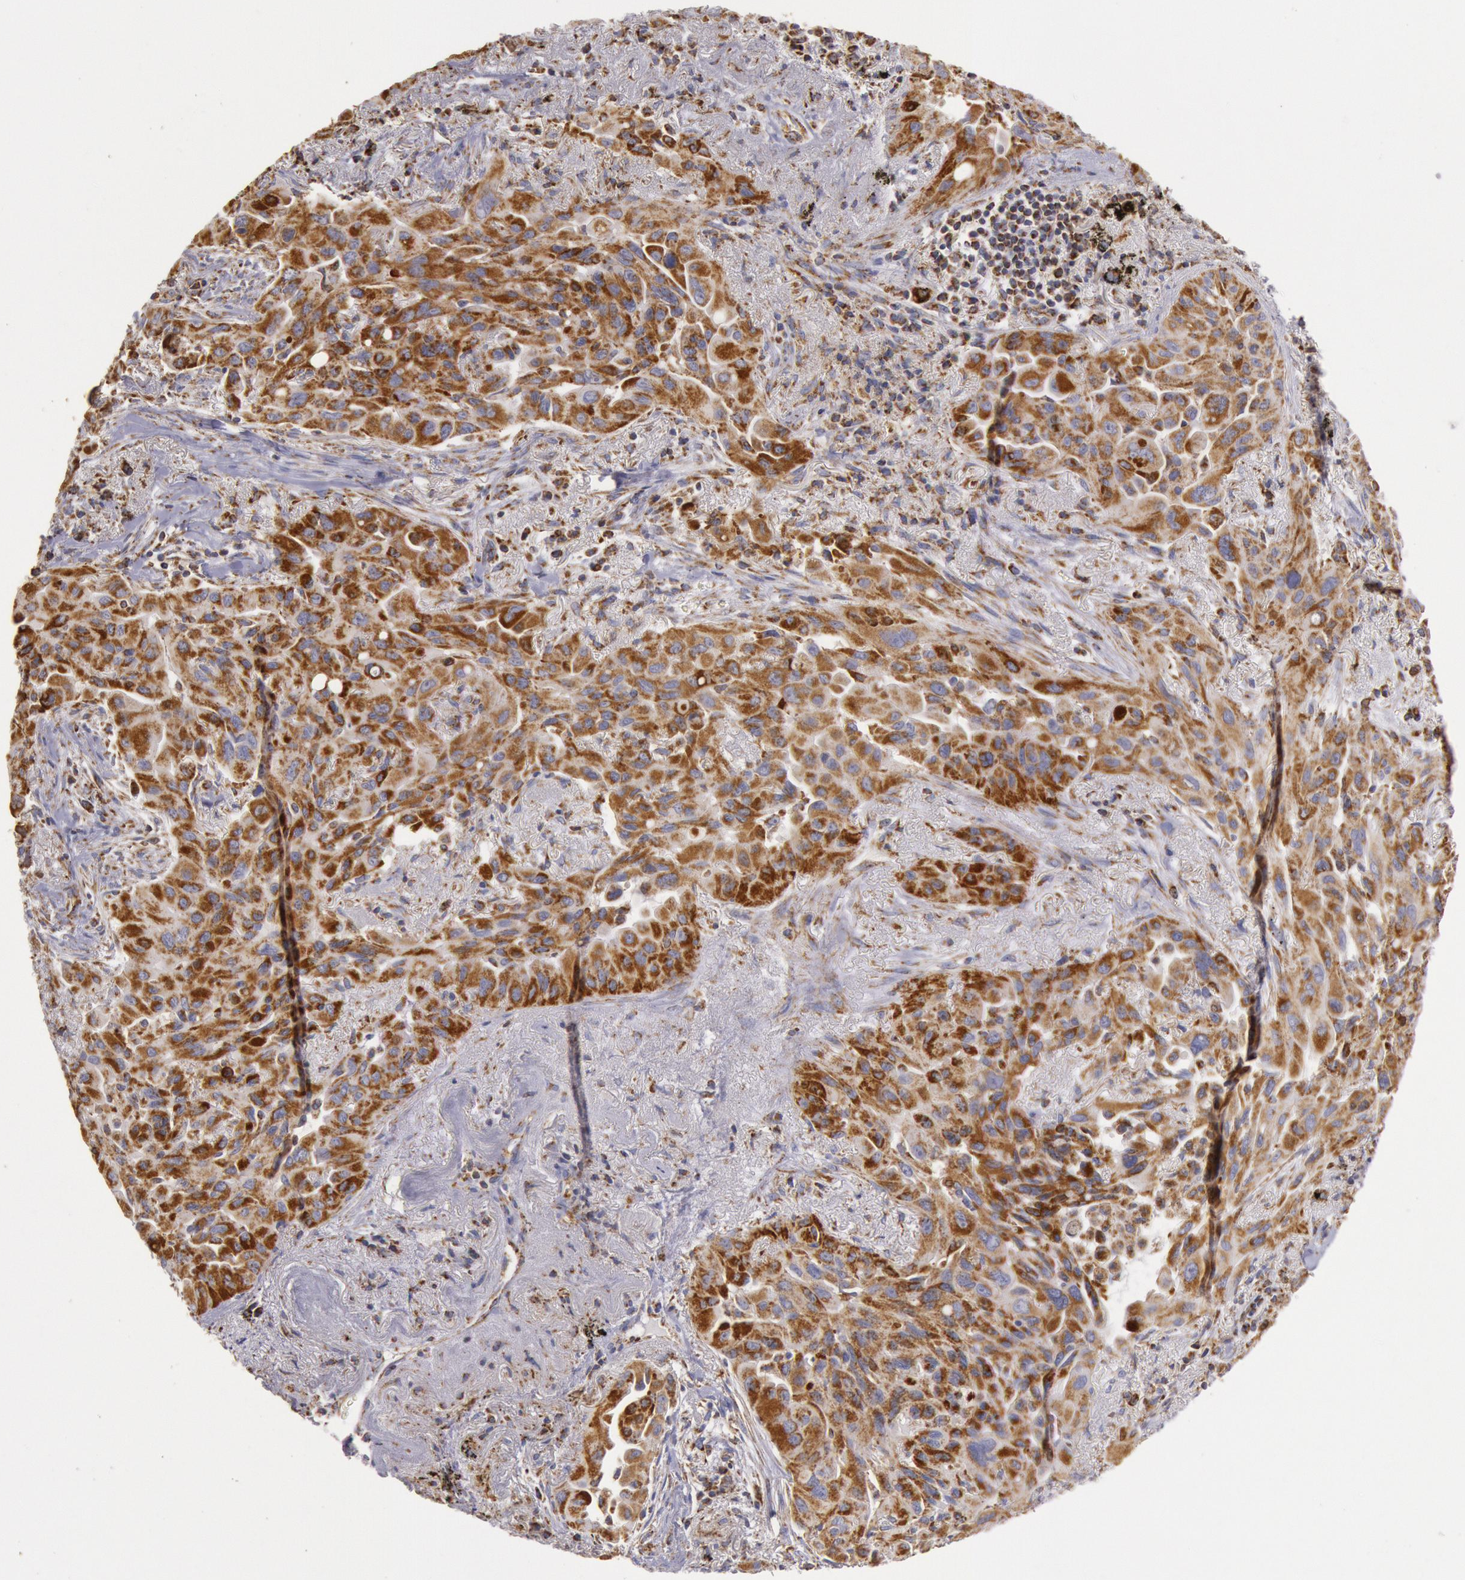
{"staining": {"intensity": "strong", "quantity": ">75%", "location": "cytoplasmic/membranous"}, "tissue": "lung cancer", "cell_type": "Tumor cells", "image_type": "cancer", "snomed": [{"axis": "morphology", "description": "Adenocarcinoma, NOS"}, {"axis": "topography", "description": "Lung"}], "caption": "The immunohistochemical stain labels strong cytoplasmic/membranous expression in tumor cells of adenocarcinoma (lung) tissue. (DAB (3,3'-diaminobenzidine) IHC, brown staining for protein, blue staining for nuclei).", "gene": "CYC1", "patient": {"sex": "male", "age": 68}}